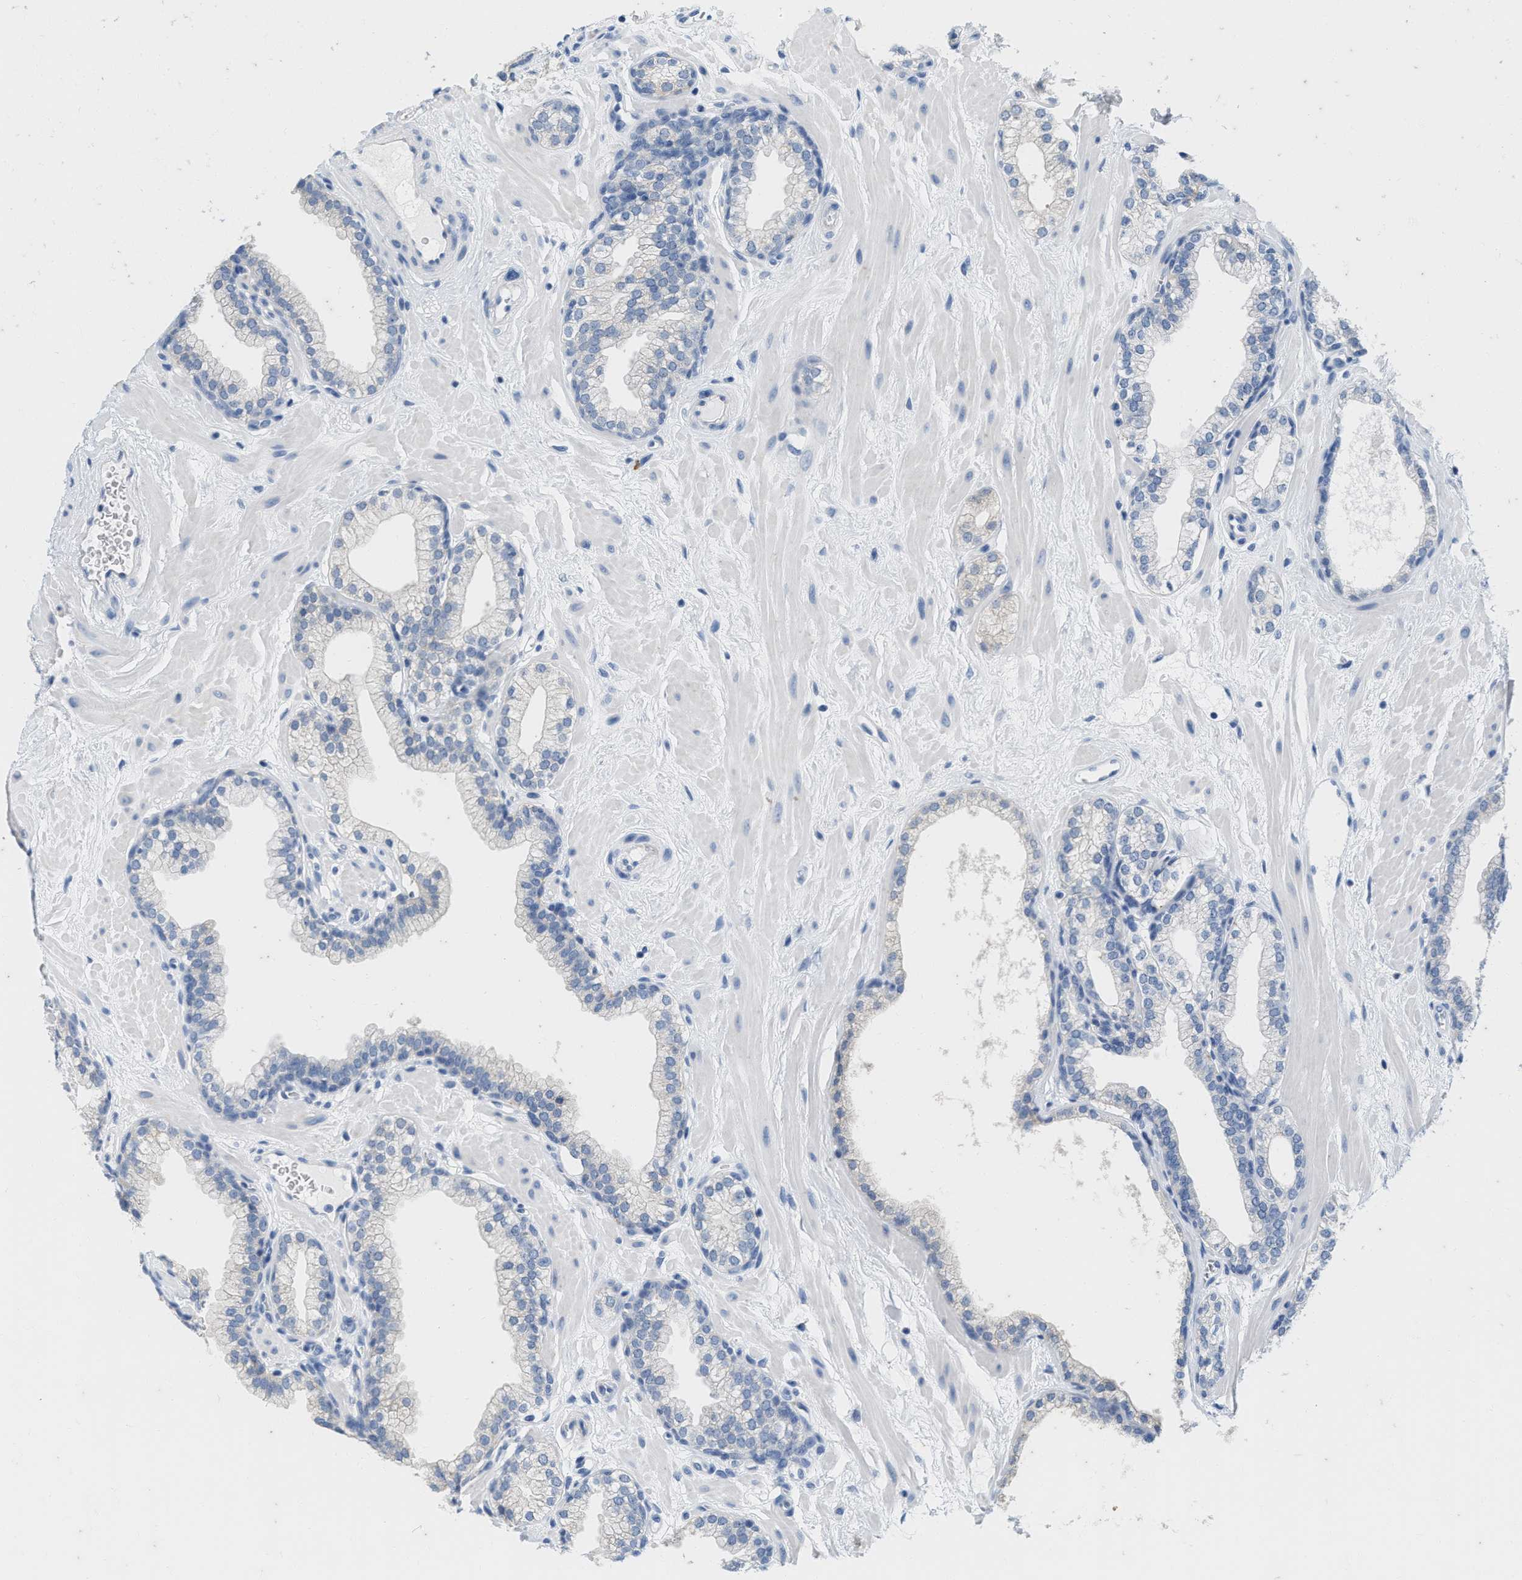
{"staining": {"intensity": "negative", "quantity": "none", "location": "none"}, "tissue": "prostate", "cell_type": "Glandular cells", "image_type": "normal", "snomed": [{"axis": "morphology", "description": "Normal tissue, NOS"}, {"axis": "morphology", "description": "Urothelial carcinoma, Low grade"}, {"axis": "topography", "description": "Urinary bladder"}, {"axis": "topography", "description": "Prostate"}], "caption": "Immunohistochemistry of normal human prostate exhibits no staining in glandular cells.", "gene": "ABCB11", "patient": {"sex": "male", "age": 60}}